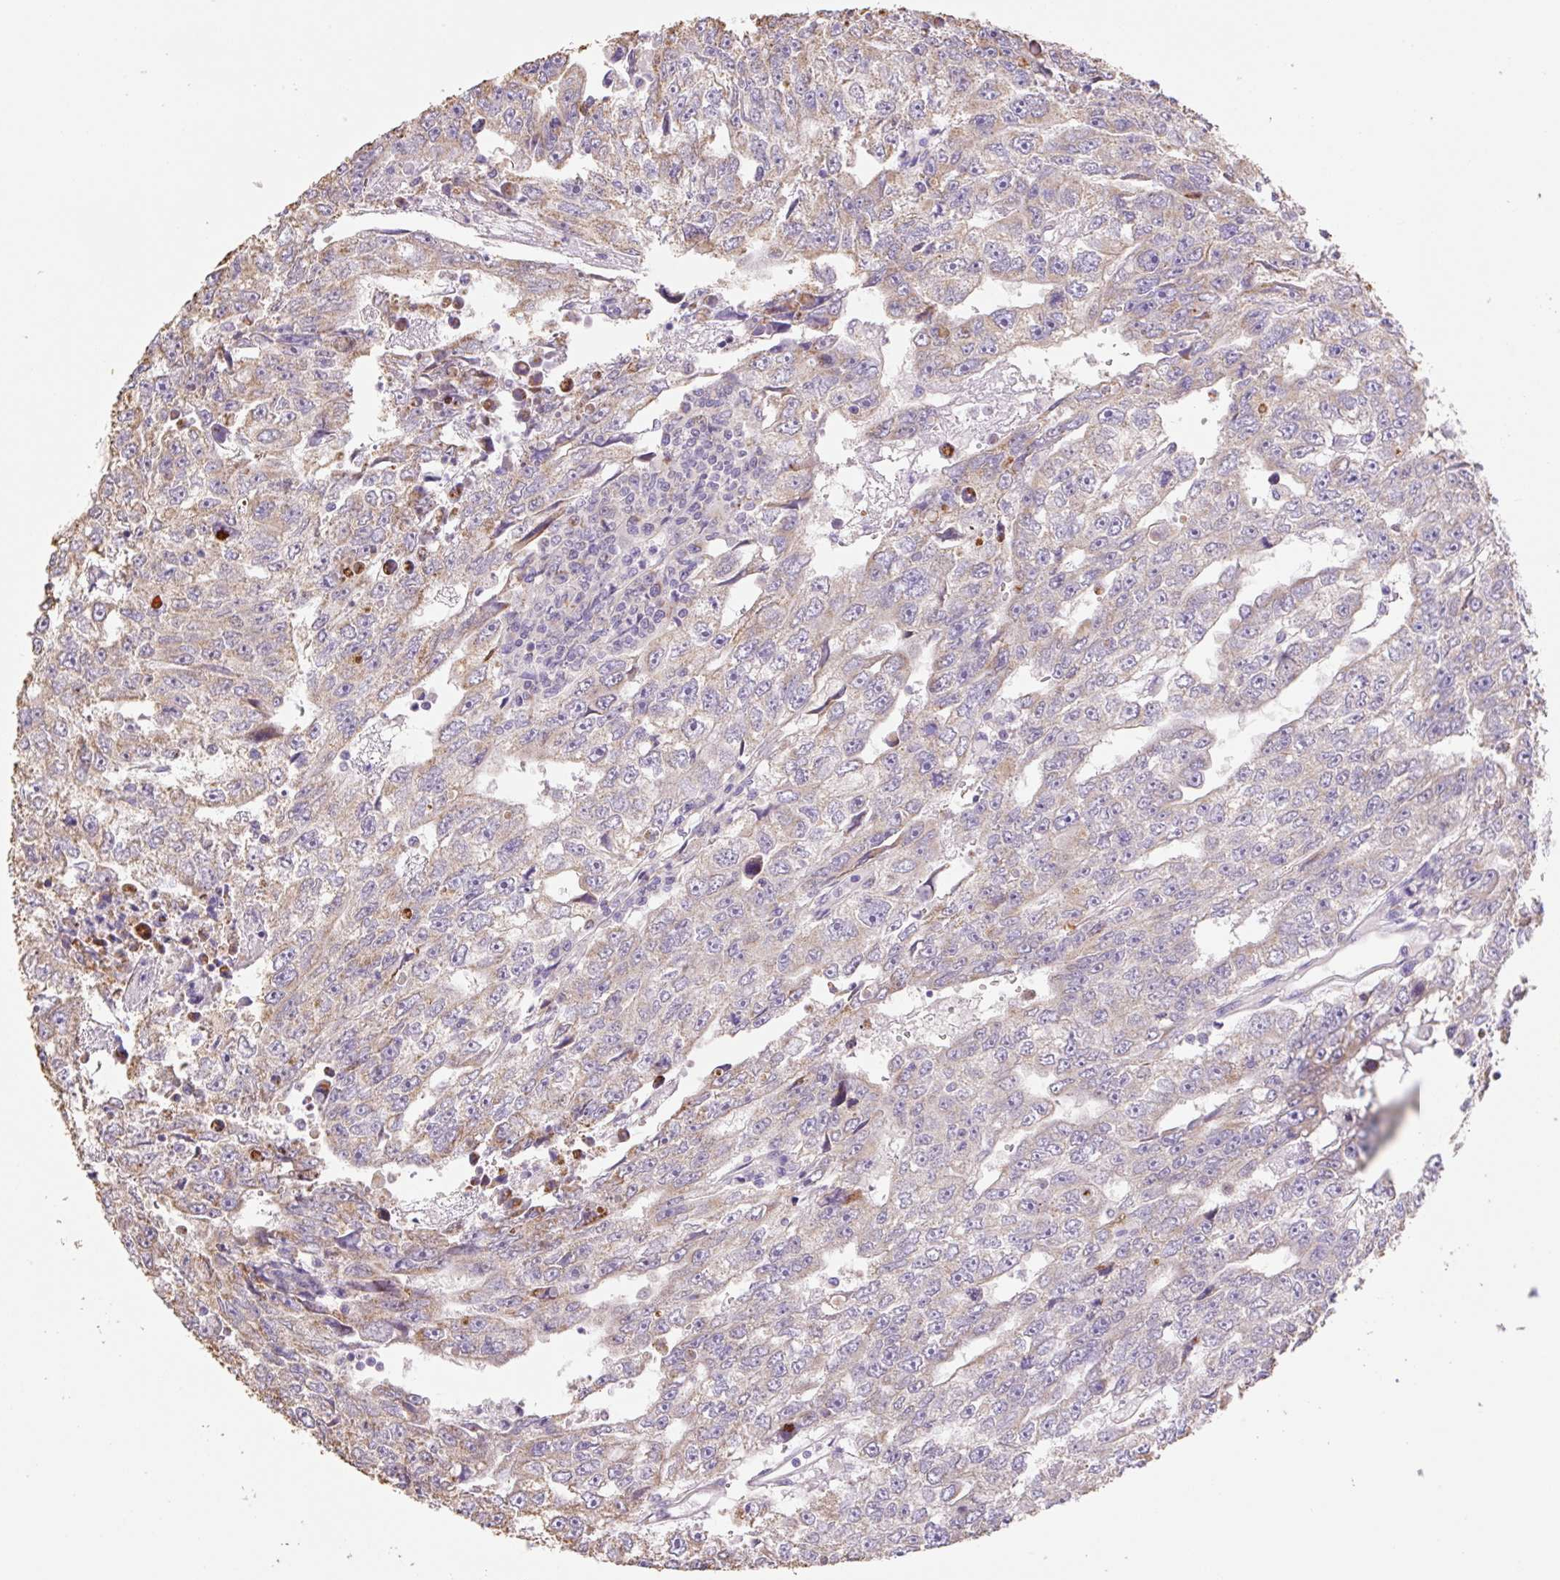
{"staining": {"intensity": "weak", "quantity": "<25%", "location": "cytoplasmic/membranous"}, "tissue": "testis cancer", "cell_type": "Tumor cells", "image_type": "cancer", "snomed": [{"axis": "morphology", "description": "Carcinoma, Embryonal, NOS"}, {"axis": "topography", "description": "Testis"}], "caption": "Immunohistochemistry (IHC) micrograph of neoplastic tissue: human embryonal carcinoma (testis) stained with DAB (3,3'-diaminobenzidine) demonstrates no significant protein expression in tumor cells.", "gene": "COPZ2", "patient": {"sex": "male", "age": 20}}